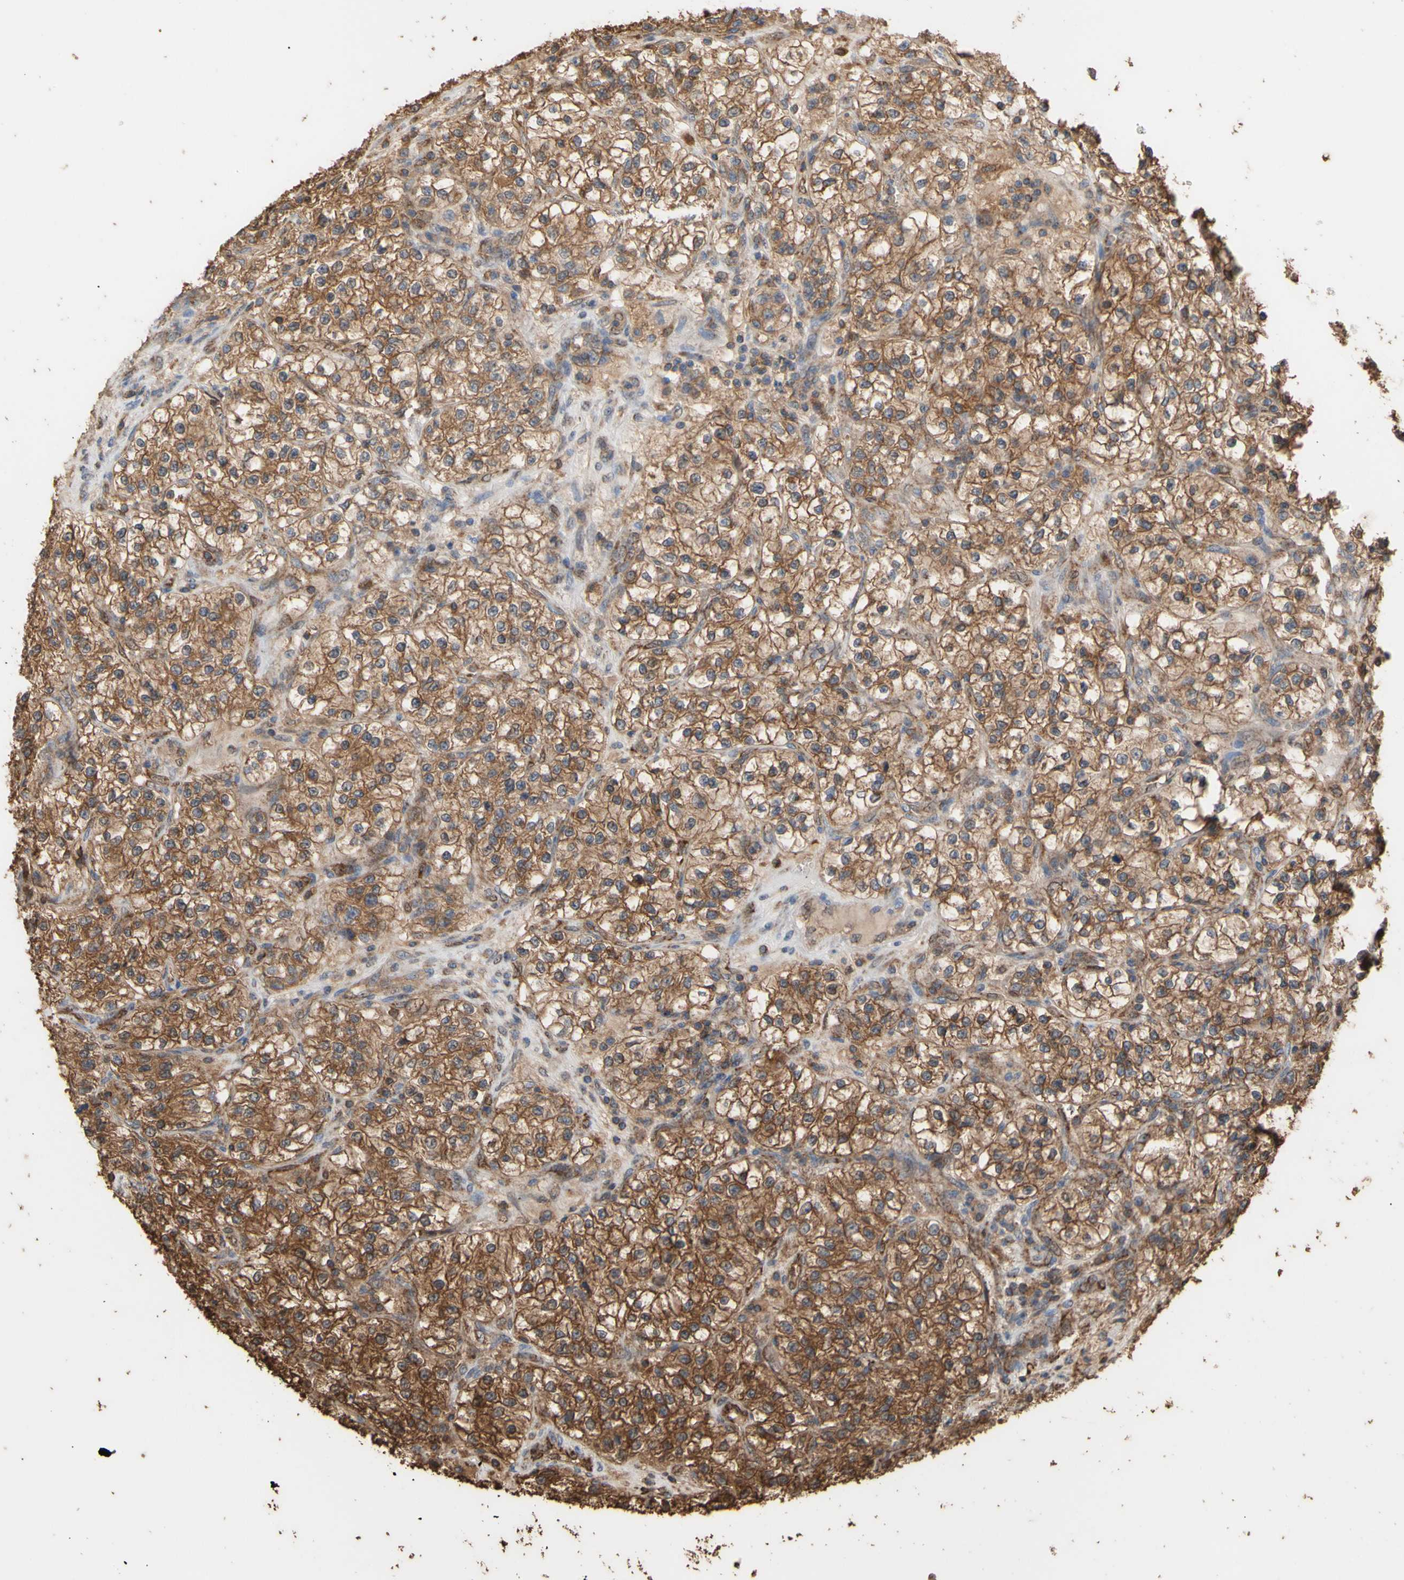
{"staining": {"intensity": "moderate", "quantity": ">75%", "location": "cytoplasmic/membranous"}, "tissue": "renal cancer", "cell_type": "Tumor cells", "image_type": "cancer", "snomed": [{"axis": "morphology", "description": "Adenocarcinoma, NOS"}, {"axis": "topography", "description": "Kidney"}], "caption": "Renal adenocarcinoma tissue shows moderate cytoplasmic/membranous staining in about >75% of tumor cells", "gene": "ALDH9A1", "patient": {"sex": "female", "age": 57}}